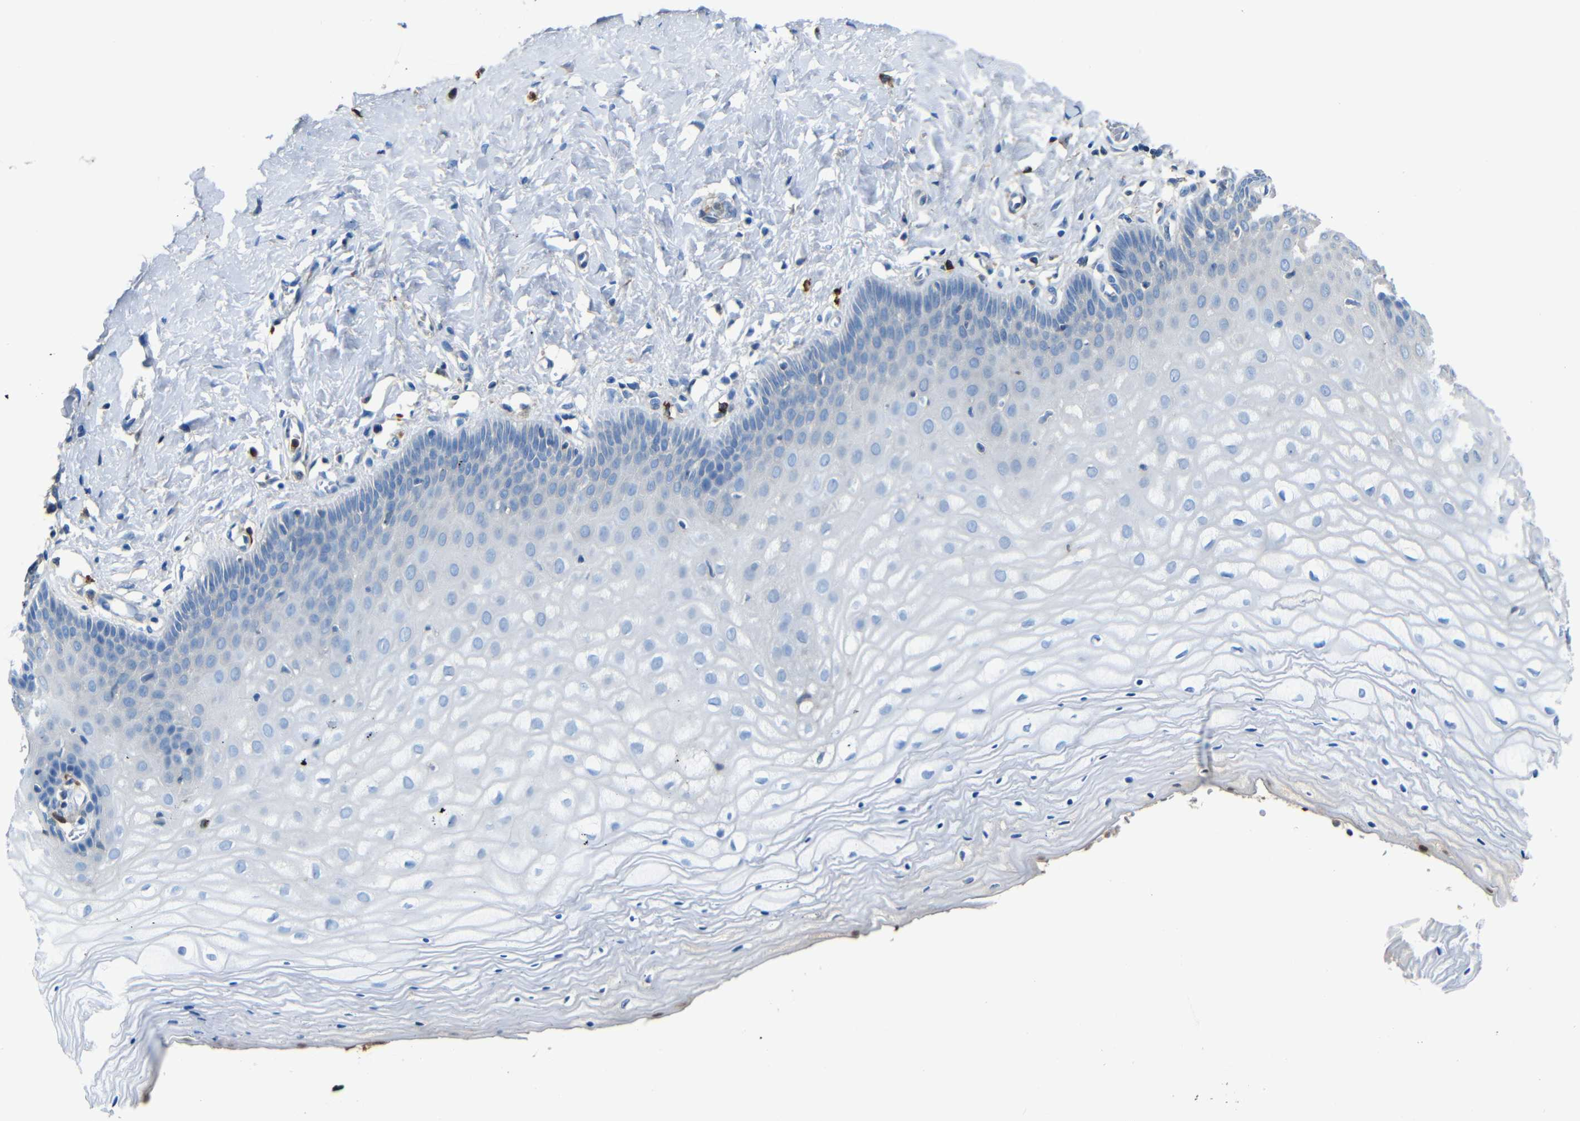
{"staining": {"intensity": "moderate", "quantity": "25%-75%", "location": "cytoplasmic/membranous"}, "tissue": "cervix", "cell_type": "Glandular cells", "image_type": "normal", "snomed": [{"axis": "morphology", "description": "Normal tissue, NOS"}, {"axis": "topography", "description": "Cervix"}], "caption": "Brown immunohistochemical staining in unremarkable human cervix shows moderate cytoplasmic/membranous staining in about 25%-75% of glandular cells.", "gene": "SERPINA1", "patient": {"sex": "female", "age": 55}}